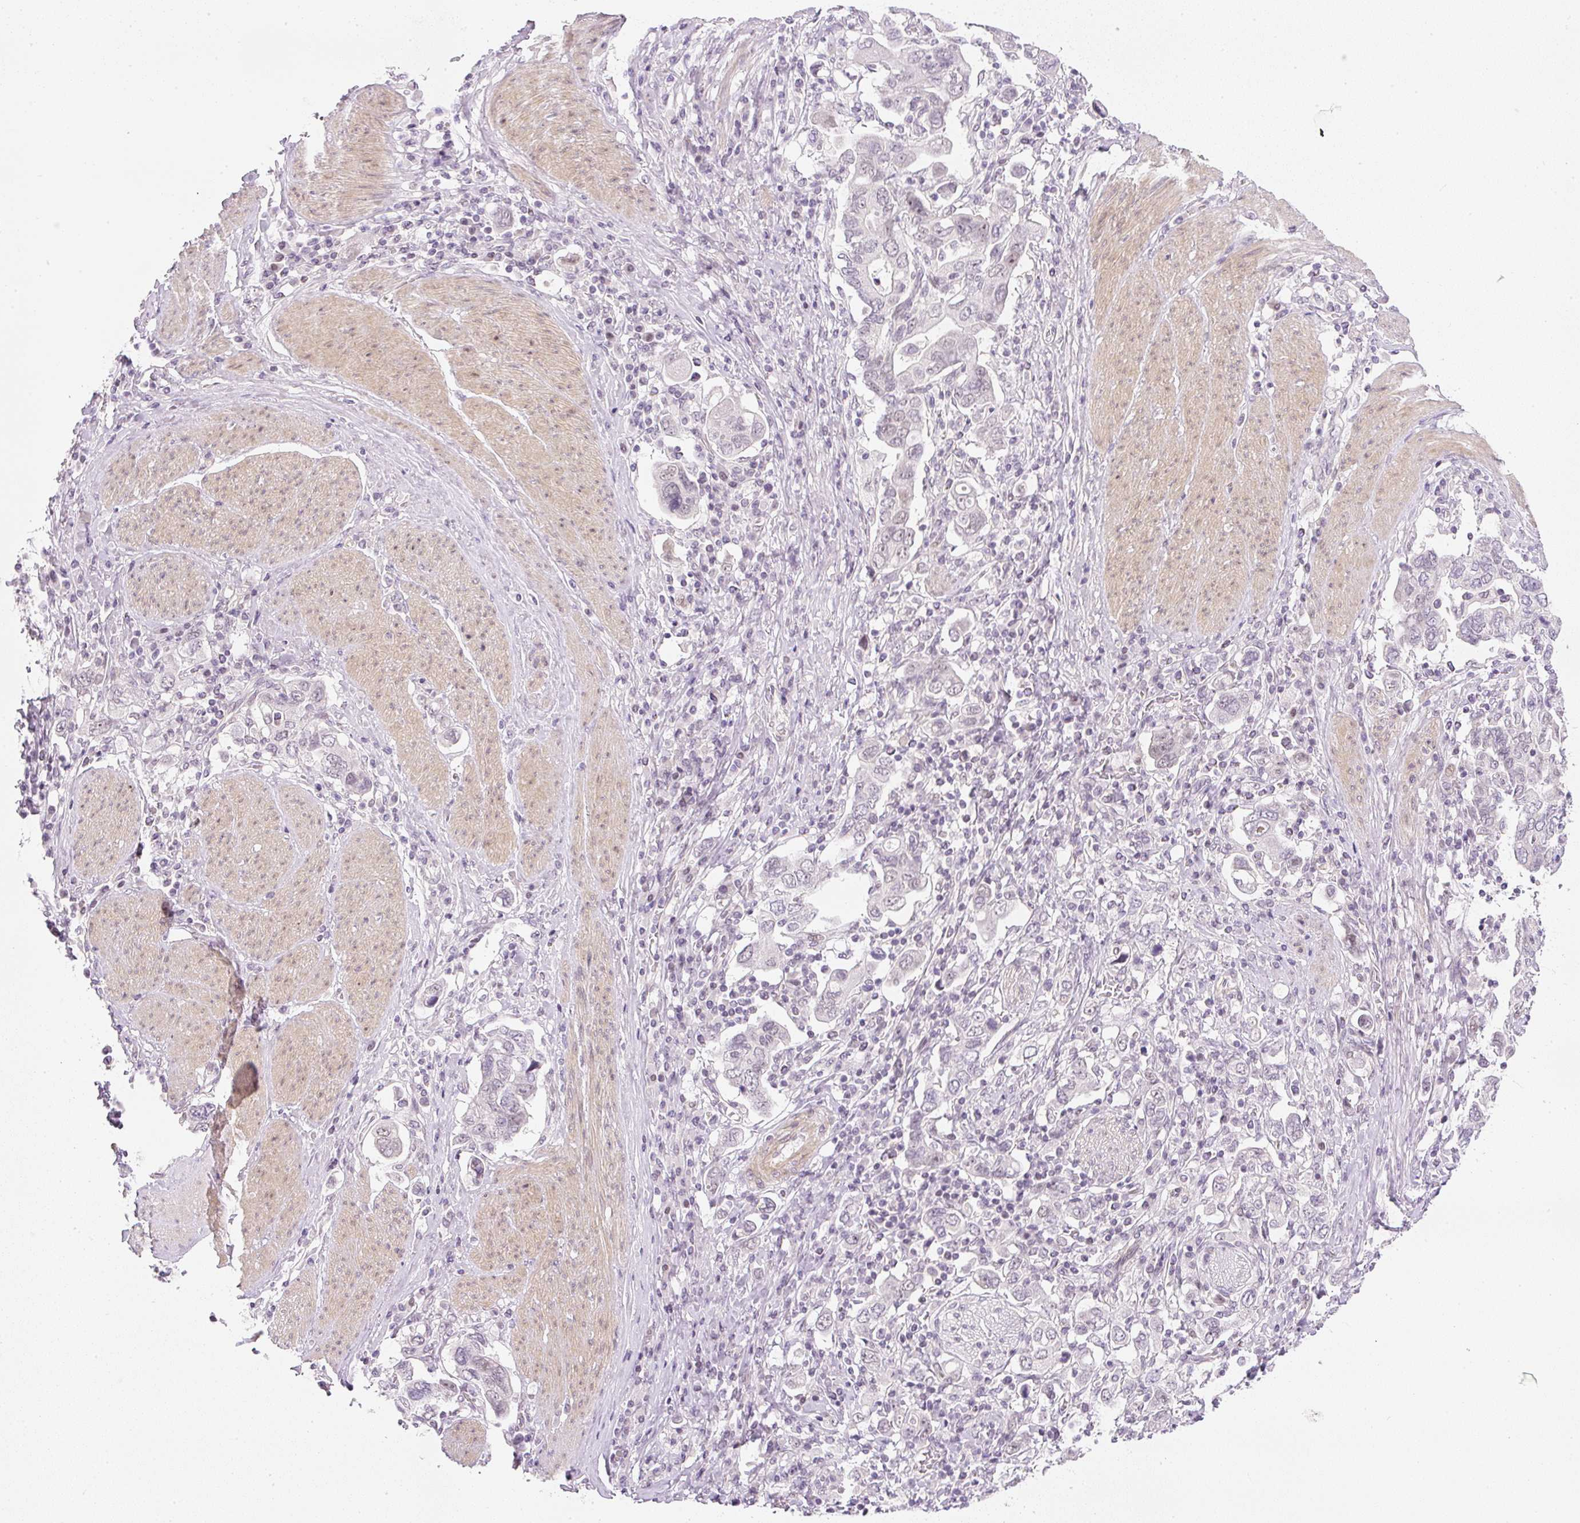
{"staining": {"intensity": "negative", "quantity": "none", "location": "none"}, "tissue": "stomach cancer", "cell_type": "Tumor cells", "image_type": "cancer", "snomed": [{"axis": "morphology", "description": "Adenocarcinoma, NOS"}, {"axis": "topography", "description": "Stomach, upper"}, {"axis": "topography", "description": "Stomach"}], "caption": "Immunohistochemistry (IHC) photomicrograph of human stomach cancer stained for a protein (brown), which shows no expression in tumor cells. The staining was performed using DAB (3,3'-diaminobenzidine) to visualize the protein expression in brown, while the nuclei were stained in blue with hematoxylin (Magnification: 20x).", "gene": "DPPA4", "patient": {"sex": "male", "age": 62}}